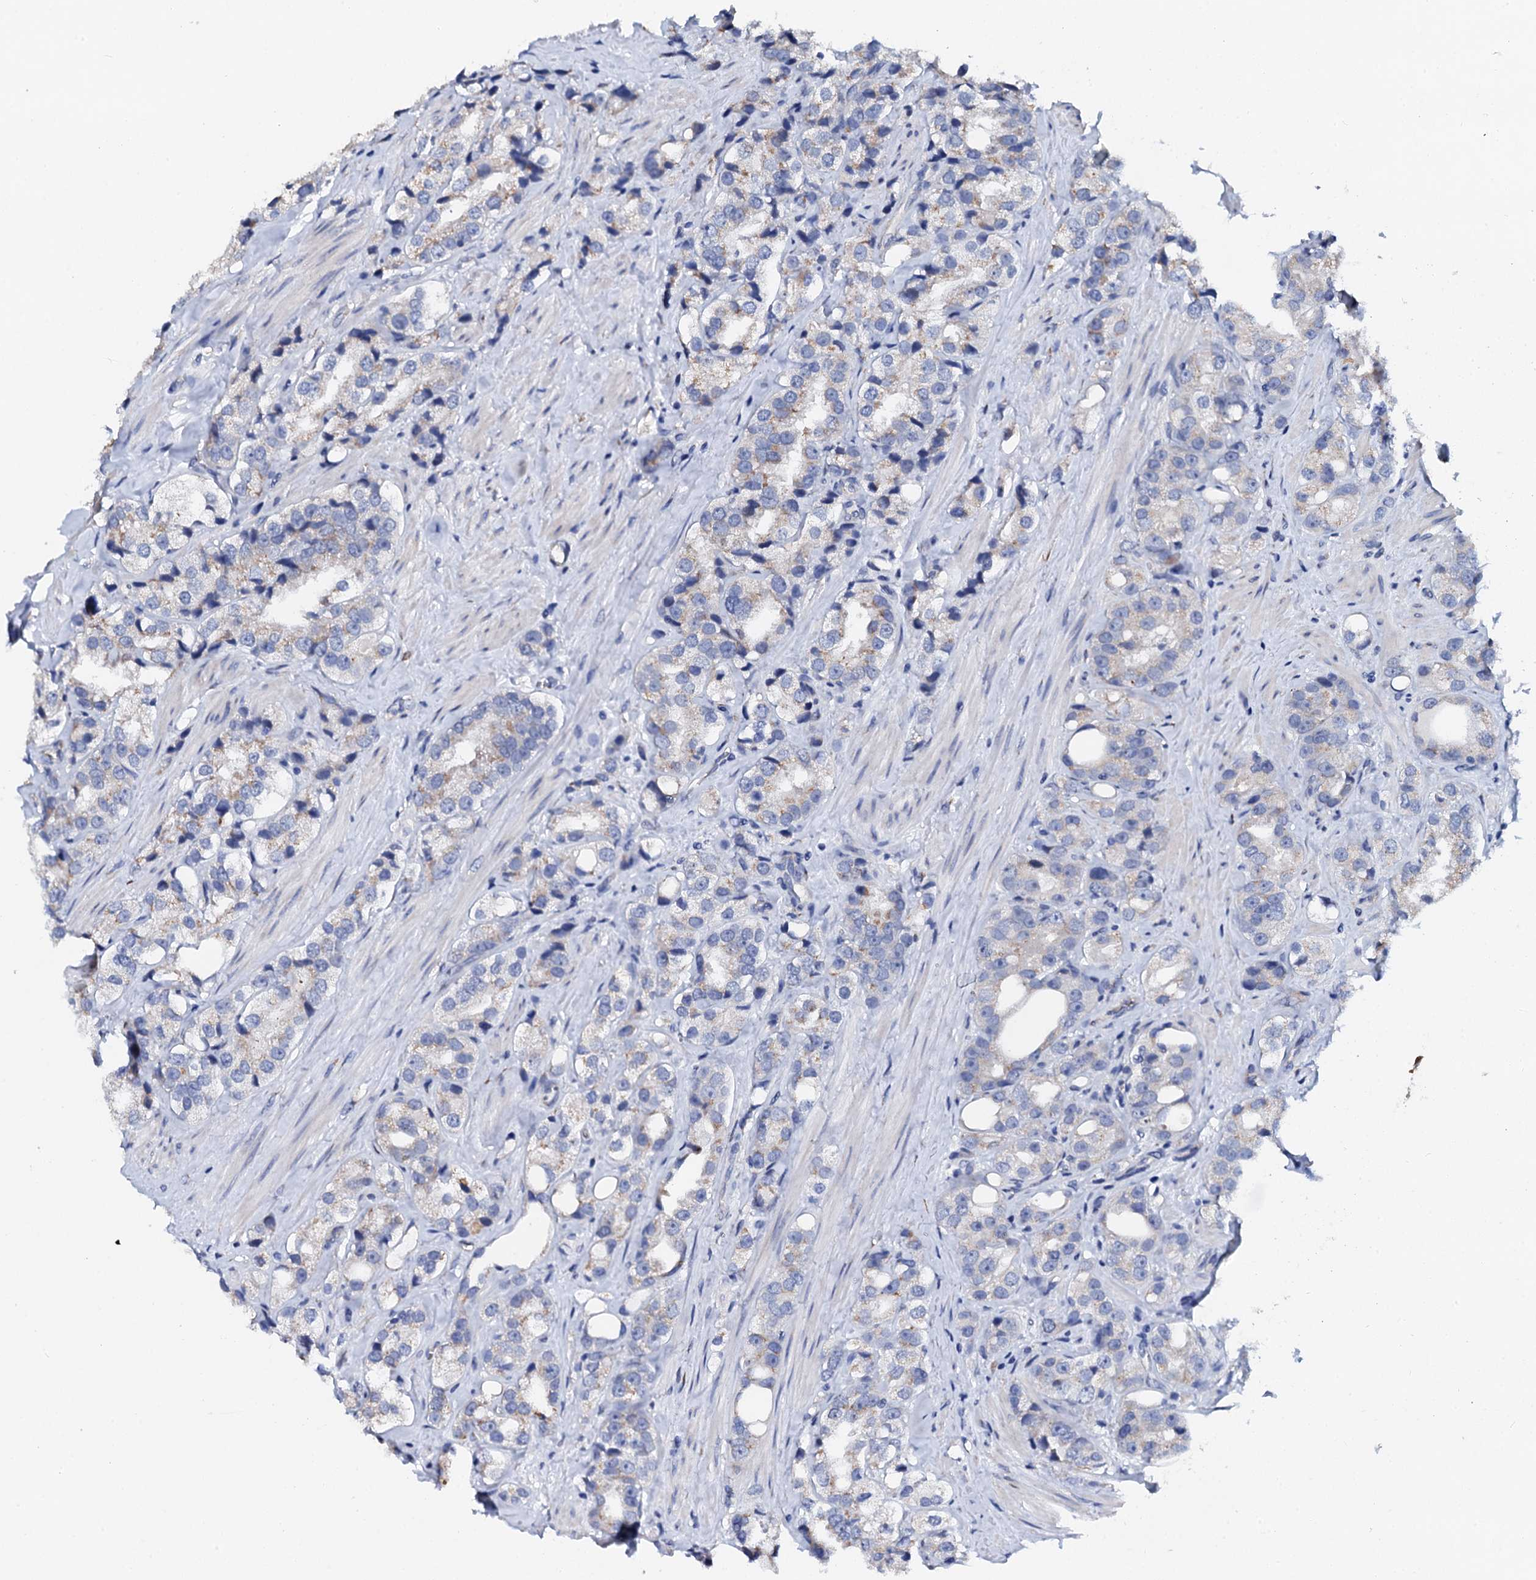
{"staining": {"intensity": "weak", "quantity": "<25%", "location": "cytoplasmic/membranous"}, "tissue": "prostate cancer", "cell_type": "Tumor cells", "image_type": "cancer", "snomed": [{"axis": "morphology", "description": "Adenocarcinoma, NOS"}, {"axis": "topography", "description": "Prostate"}], "caption": "Histopathology image shows no significant protein positivity in tumor cells of prostate cancer (adenocarcinoma).", "gene": "AKAP3", "patient": {"sex": "male", "age": 79}}